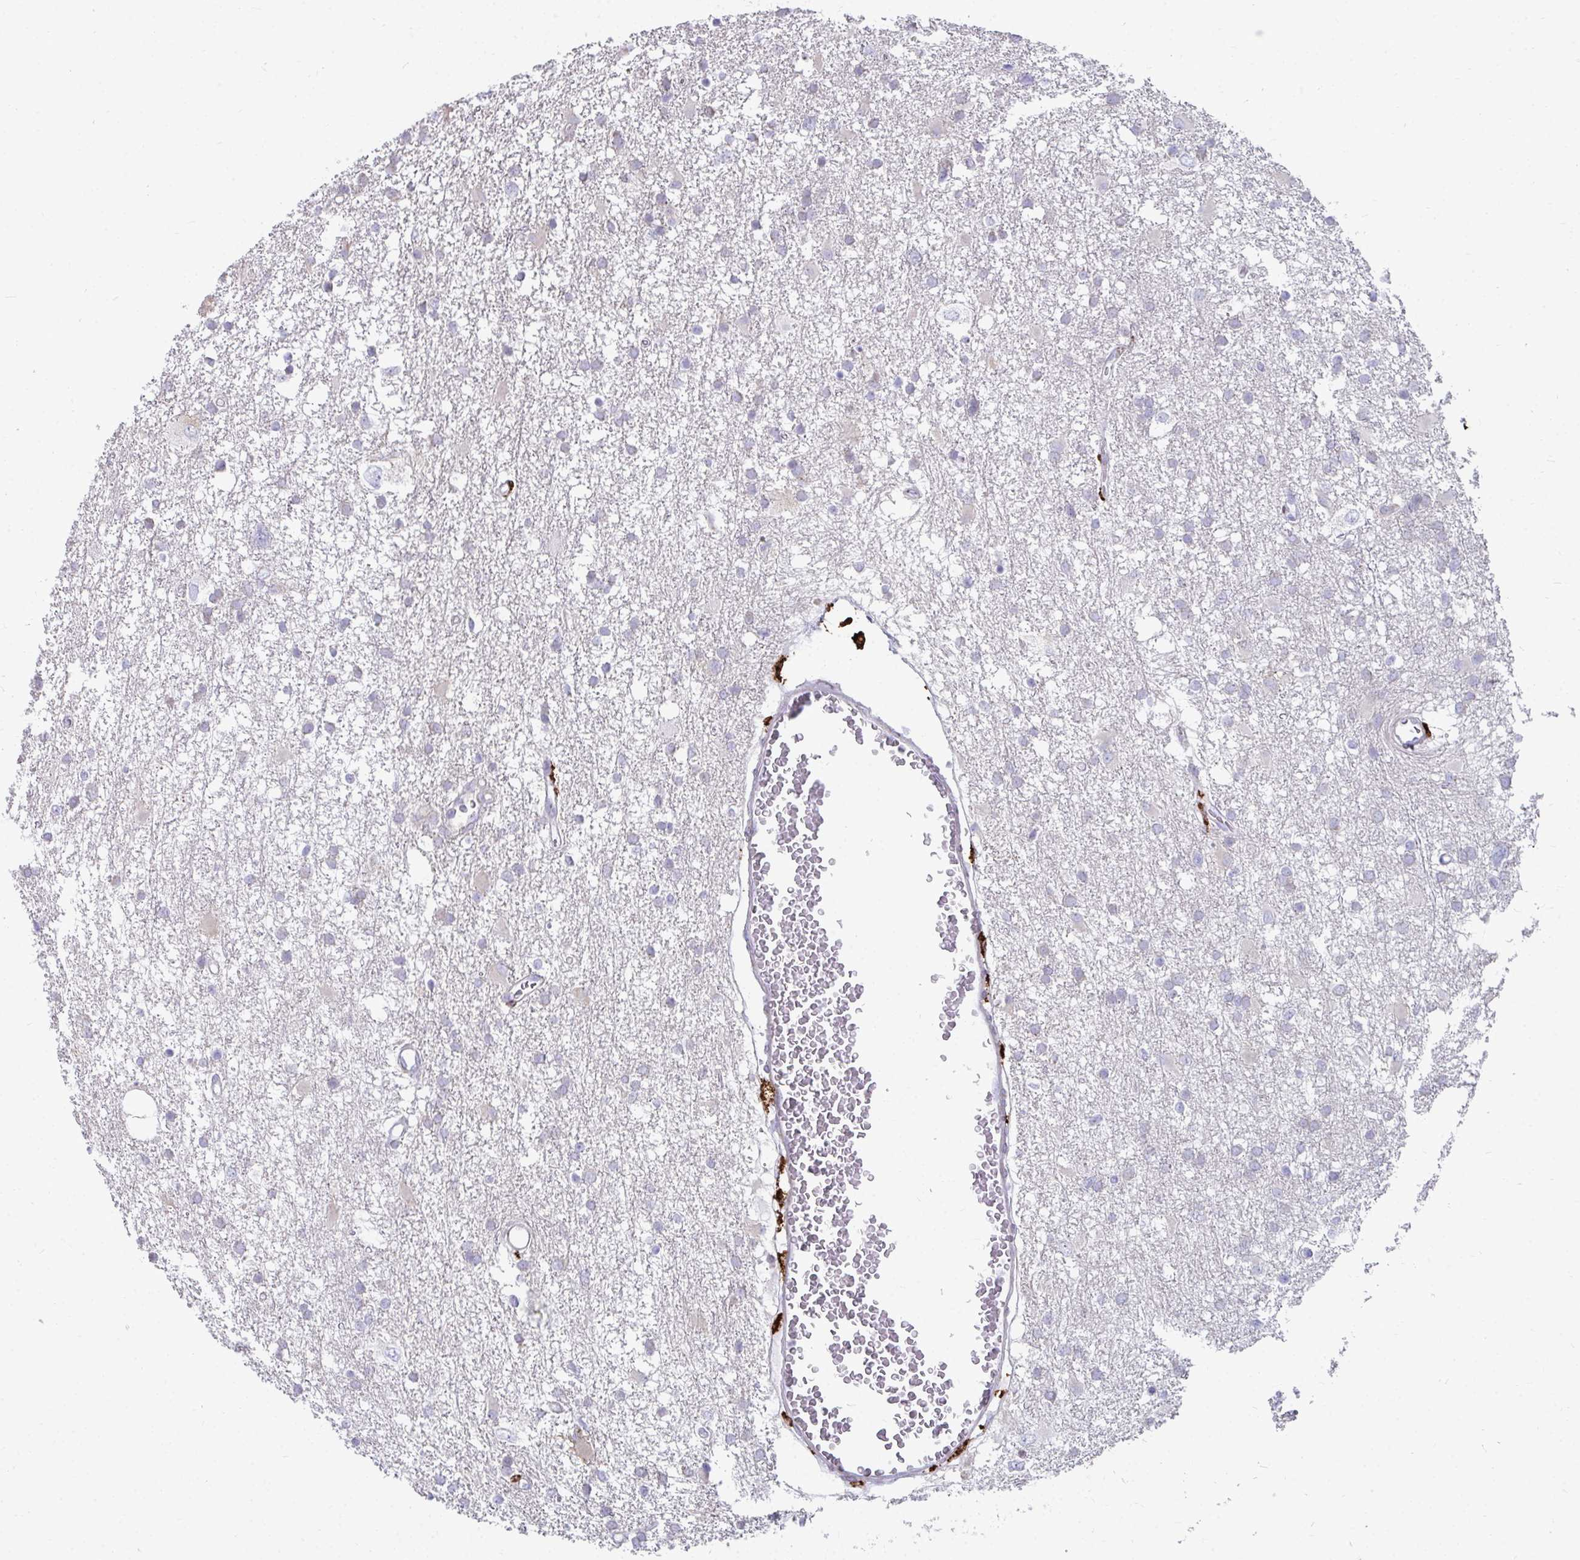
{"staining": {"intensity": "negative", "quantity": "none", "location": "none"}, "tissue": "glioma", "cell_type": "Tumor cells", "image_type": "cancer", "snomed": [{"axis": "morphology", "description": "Glioma, malignant, High grade"}, {"axis": "topography", "description": "Brain"}], "caption": "A histopathology image of malignant glioma (high-grade) stained for a protein demonstrates no brown staining in tumor cells.", "gene": "CD163", "patient": {"sex": "male", "age": 61}}